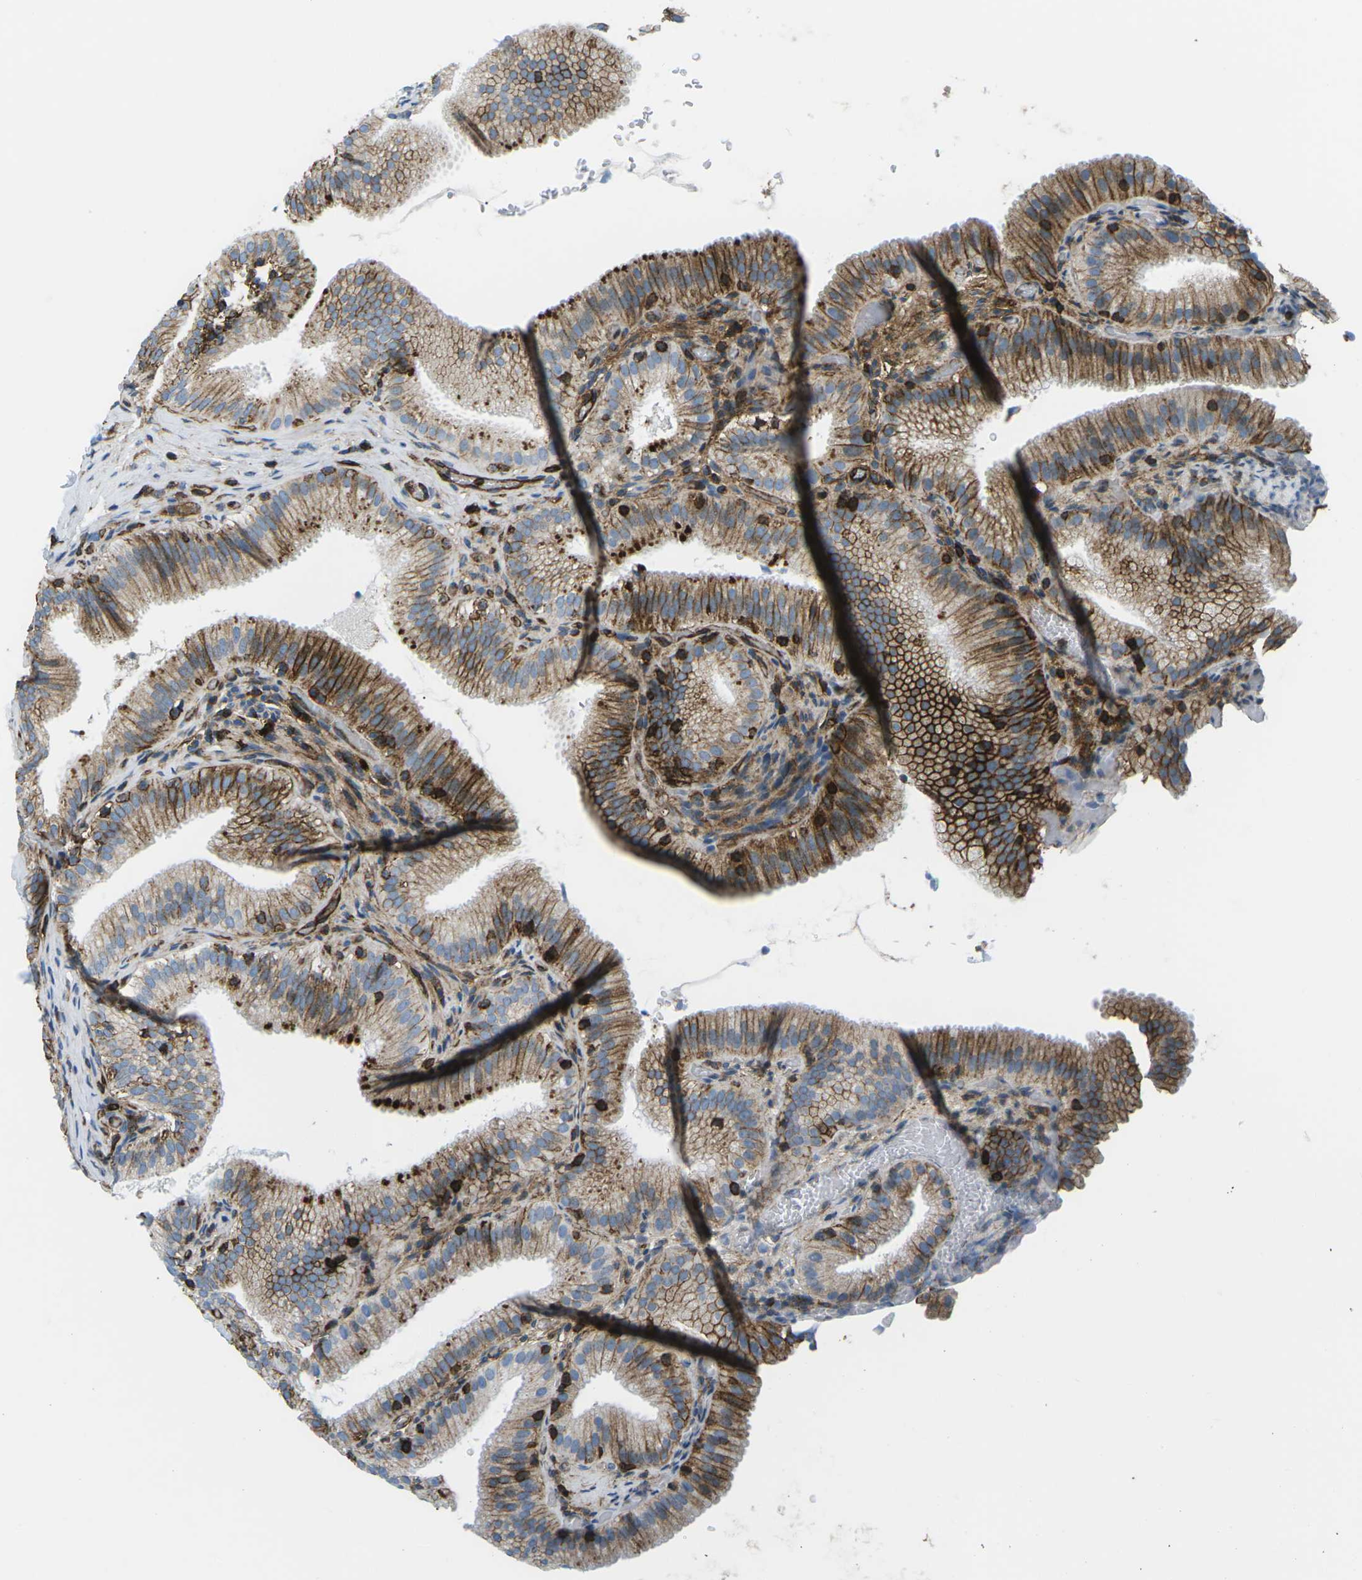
{"staining": {"intensity": "moderate", "quantity": ">75%", "location": "cytoplasmic/membranous"}, "tissue": "gallbladder", "cell_type": "Glandular cells", "image_type": "normal", "snomed": [{"axis": "morphology", "description": "Normal tissue, NOS"}, {"axis": "topography", "description": "Gallbladder"}], "caption": "Normal gallbladder exhibits moderate cytoplasmic/membranous expression in approximately >75% of glandular cells The staining was performed using DAB, with brown indicating positive protein expression. Nuclei are stained blue with hematoxylin..", "gene": "HLA", "patient": {"sex": "male", "age": 54}}